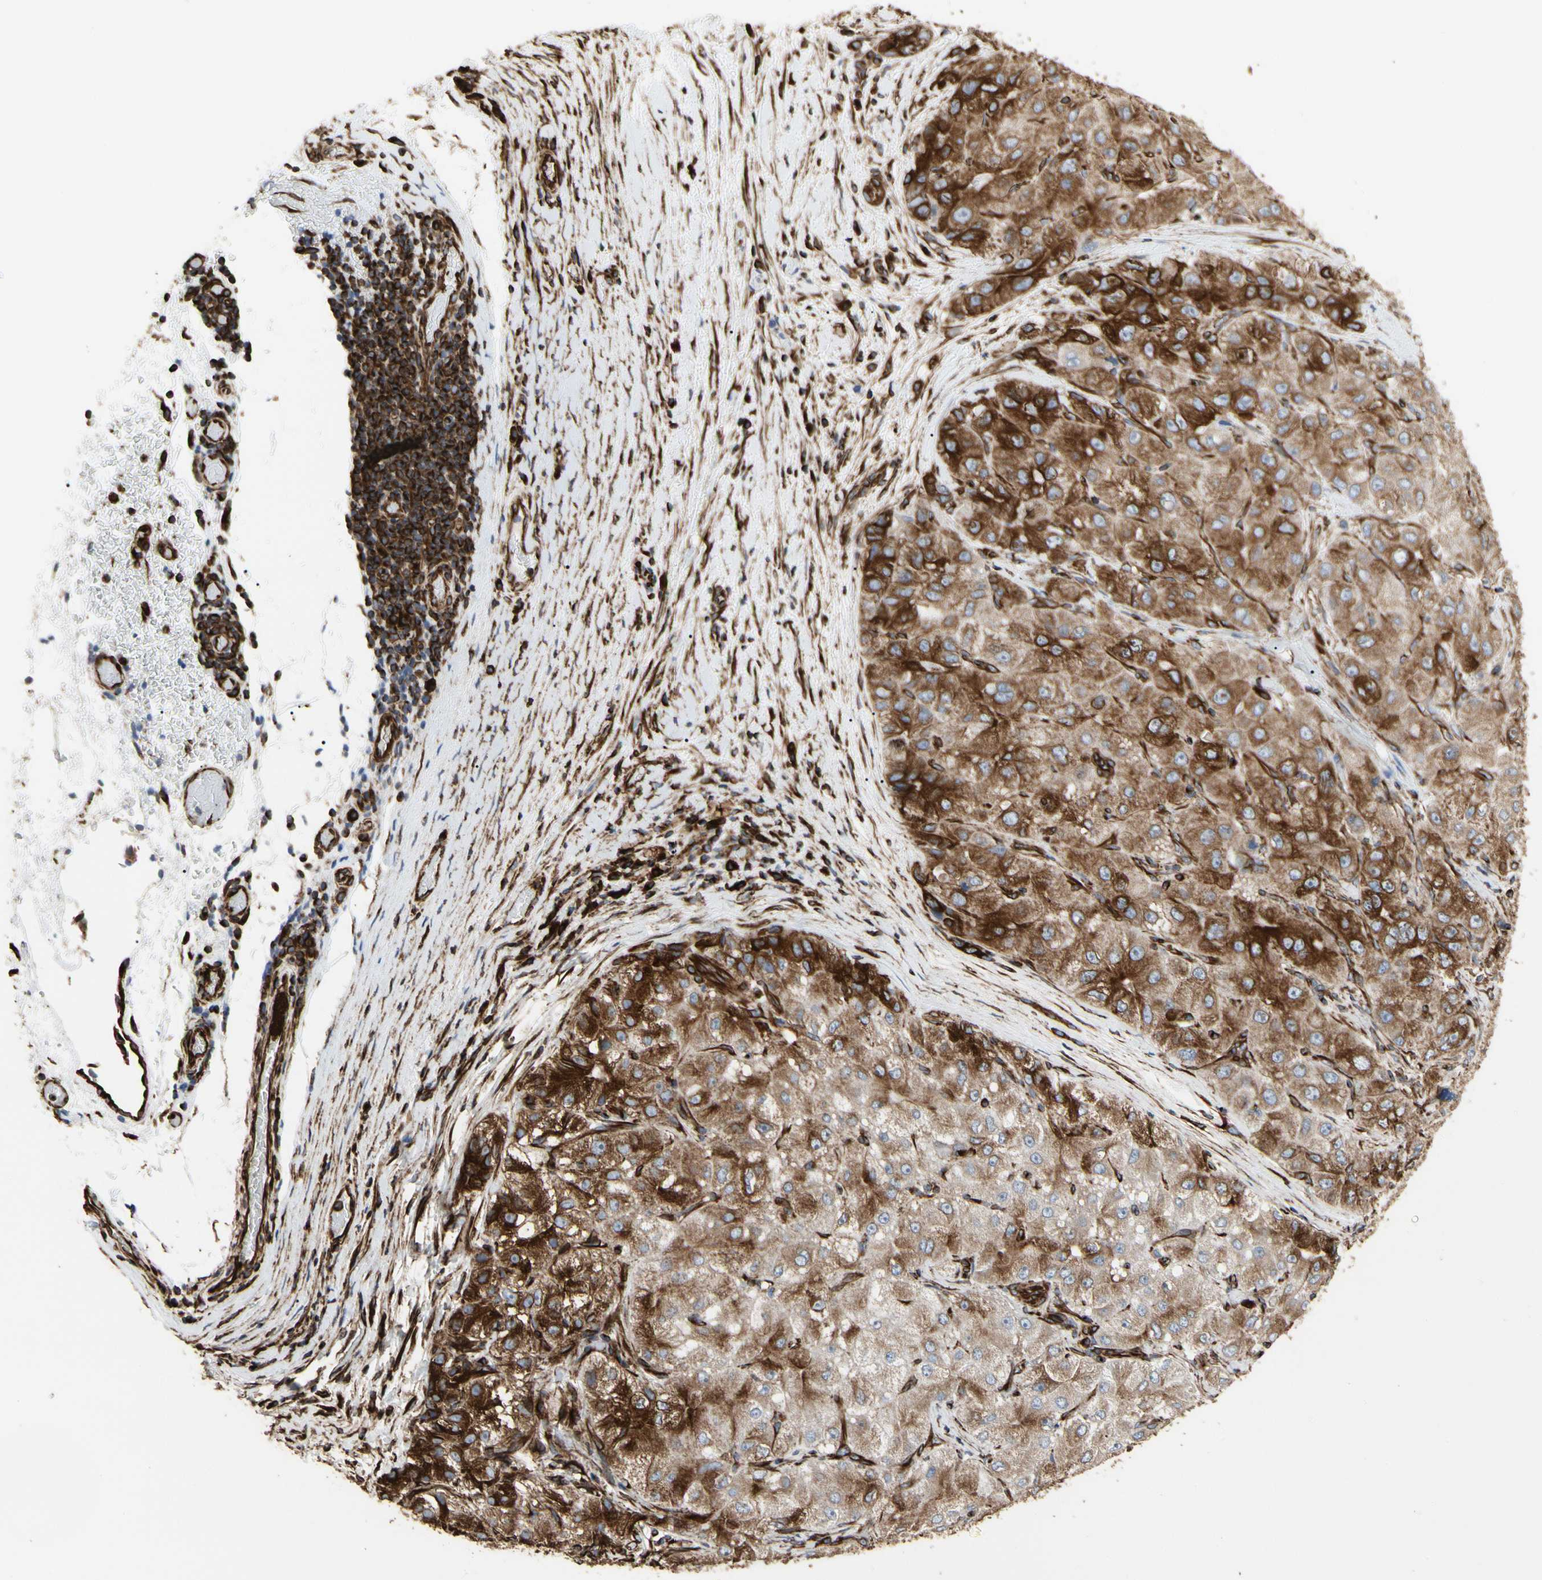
{"staining": {"intensity": "strong", "quantity": "25%-75%", "location": "cytoplasmic/membranous"}, "tissue": "liver cancer", "cell_type": "Tumor cells", "image_type": "cancer", "snomed": [{"axis": "morphology", "description": "Carcinoma, Hepatocellular, NOS"}, {"axis": "topography", "description": "Liver"}], "caption": "Protein expression analysis of human liver hepatocellular carcinoma reveals strong cytoplasmic/membranous staining in about 25%-75% of tumor cells.", "gene": "TUBA1A", "patient": {"sex": "male", "age": 80}}